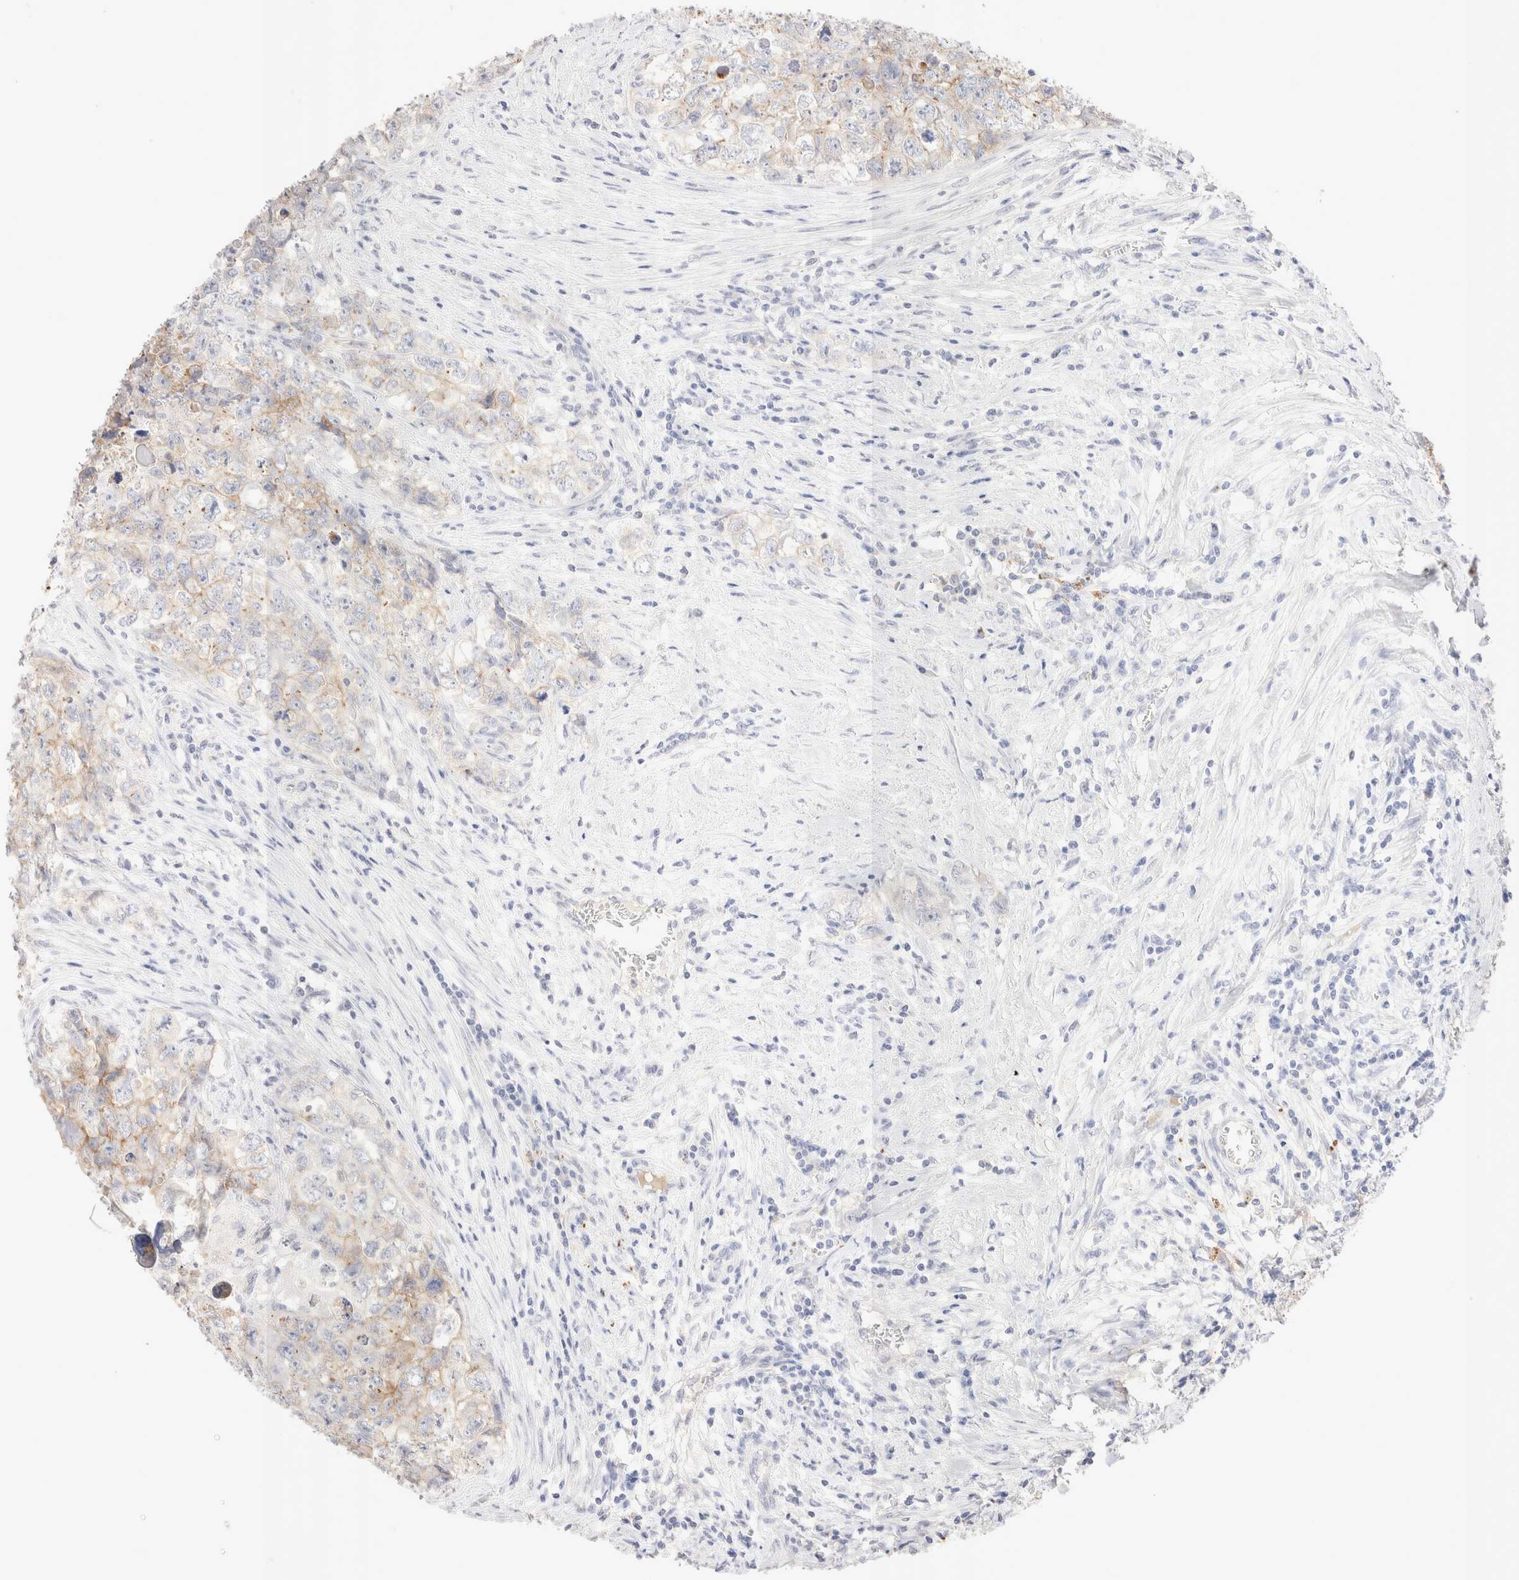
{"staining": {"intensity": "weak", "quantity": ">75%", "location": "cytoplasmic/membranous"}, "tissue": "testis cancer", "cell_type": "Tumor cells", "image_type": "cancer", "snomed": [{"axis": "morphology", "description": "Seminoma, NOS"}, {"axis": "morphology", "description": "Carcinoma, Embryonal, NOS"}, {"axis": "topography", "description": "Testis"}], "caption": "Tumor cells reveal low levels of weak cytoplasmic/membranous expression in approximately >75% of cells in human testis cancer (seminoma). (DAB IHC, brown staining for protein, blue staining for nuclei).", "gene": "EPCAM", "patient": {"sex": "male", "age": 43}}